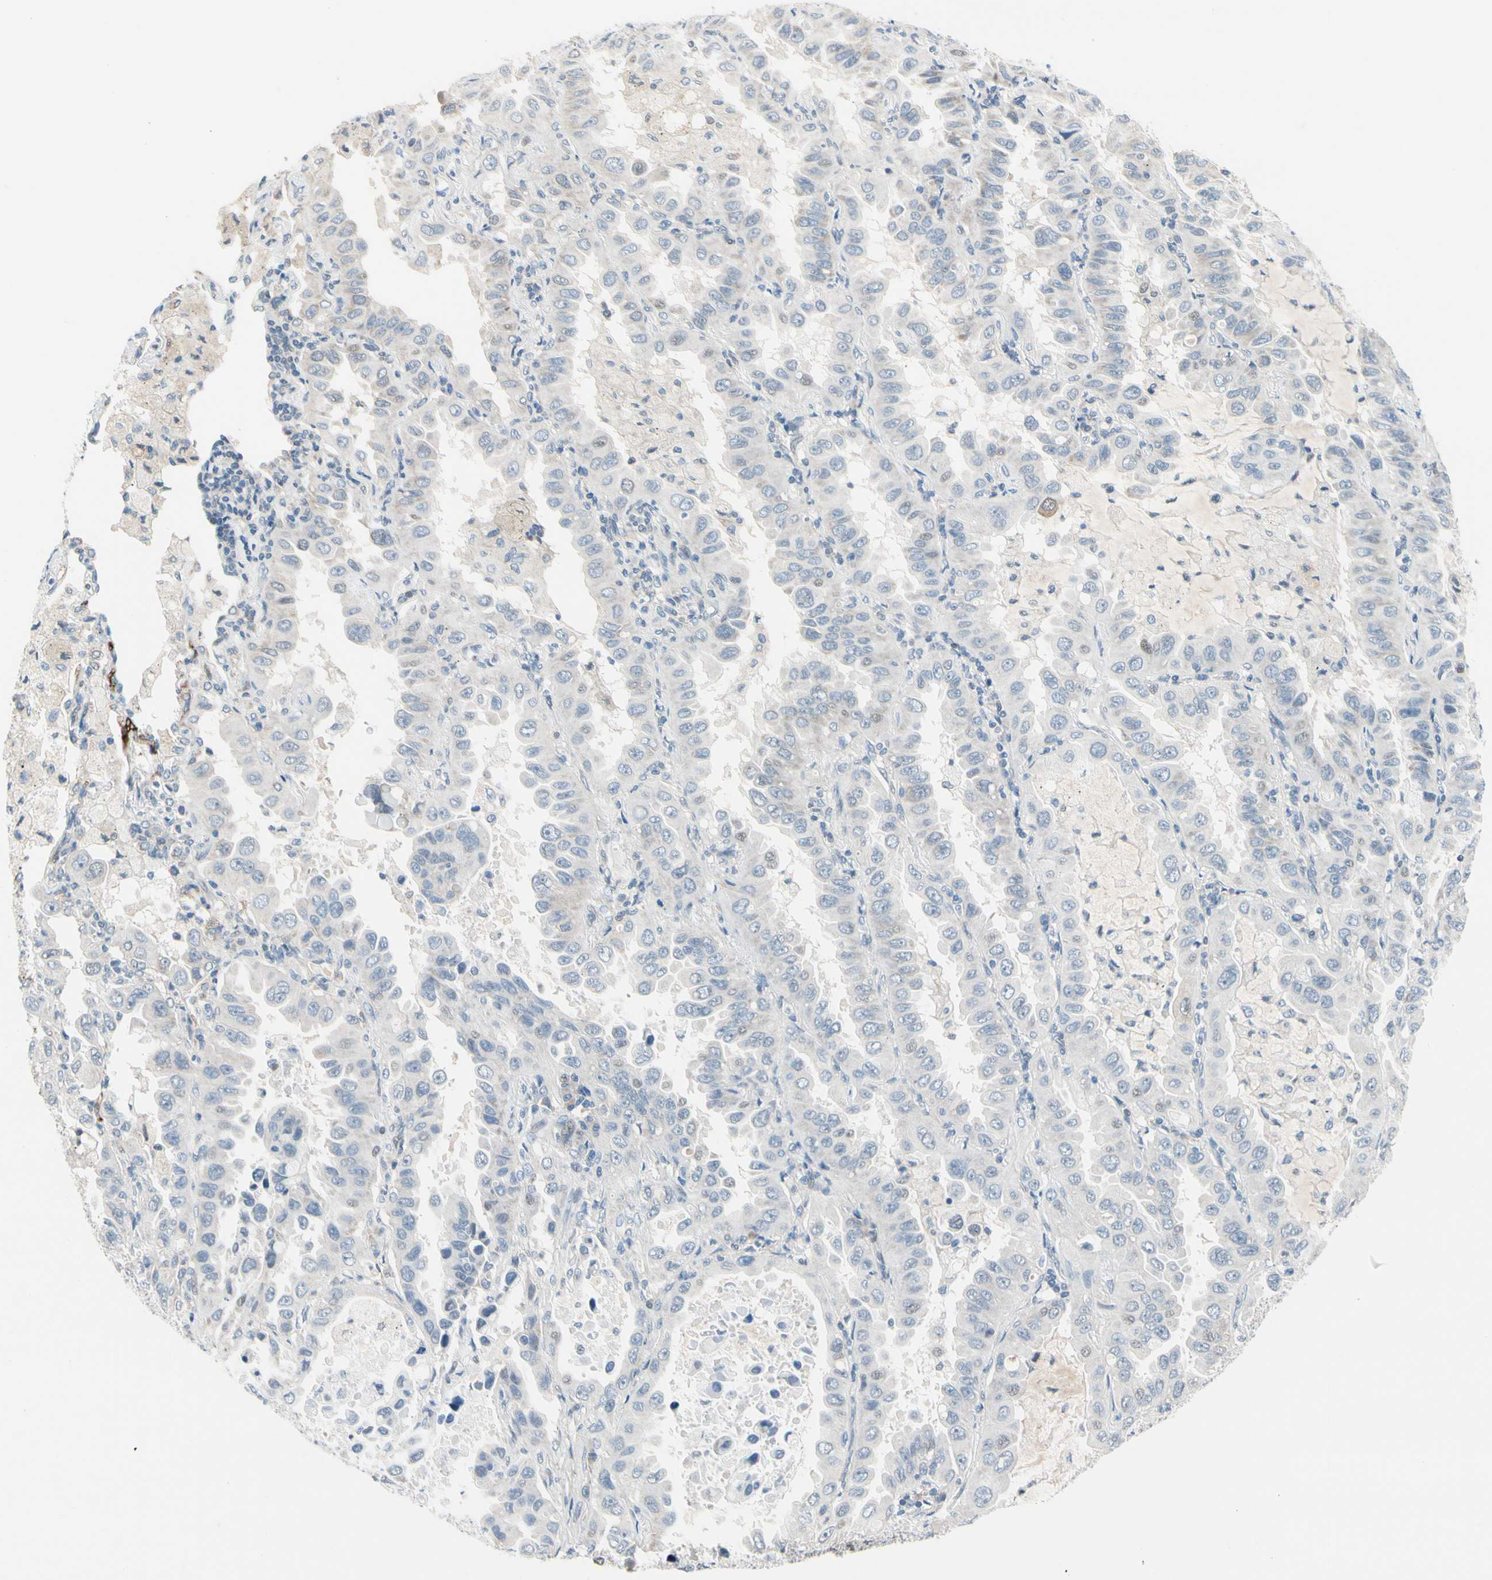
{"staining": {"intensity": "negative", "quantity": "none", "location": "none"}, "tissue": "lung cancer", "cell_type": "Tumor cells", "image_type": "cancer", "snomed": [{"axis": "morphology", "description": "Adenocarcinoma, NOS"}, {"axis": "topography", "description": "Lung"}], "caption": "Tumor cells show no significant expression in adenocarcinoma (lung).", "gene": "CFAP36", "patient": {"sex": "male", "age": 64}}